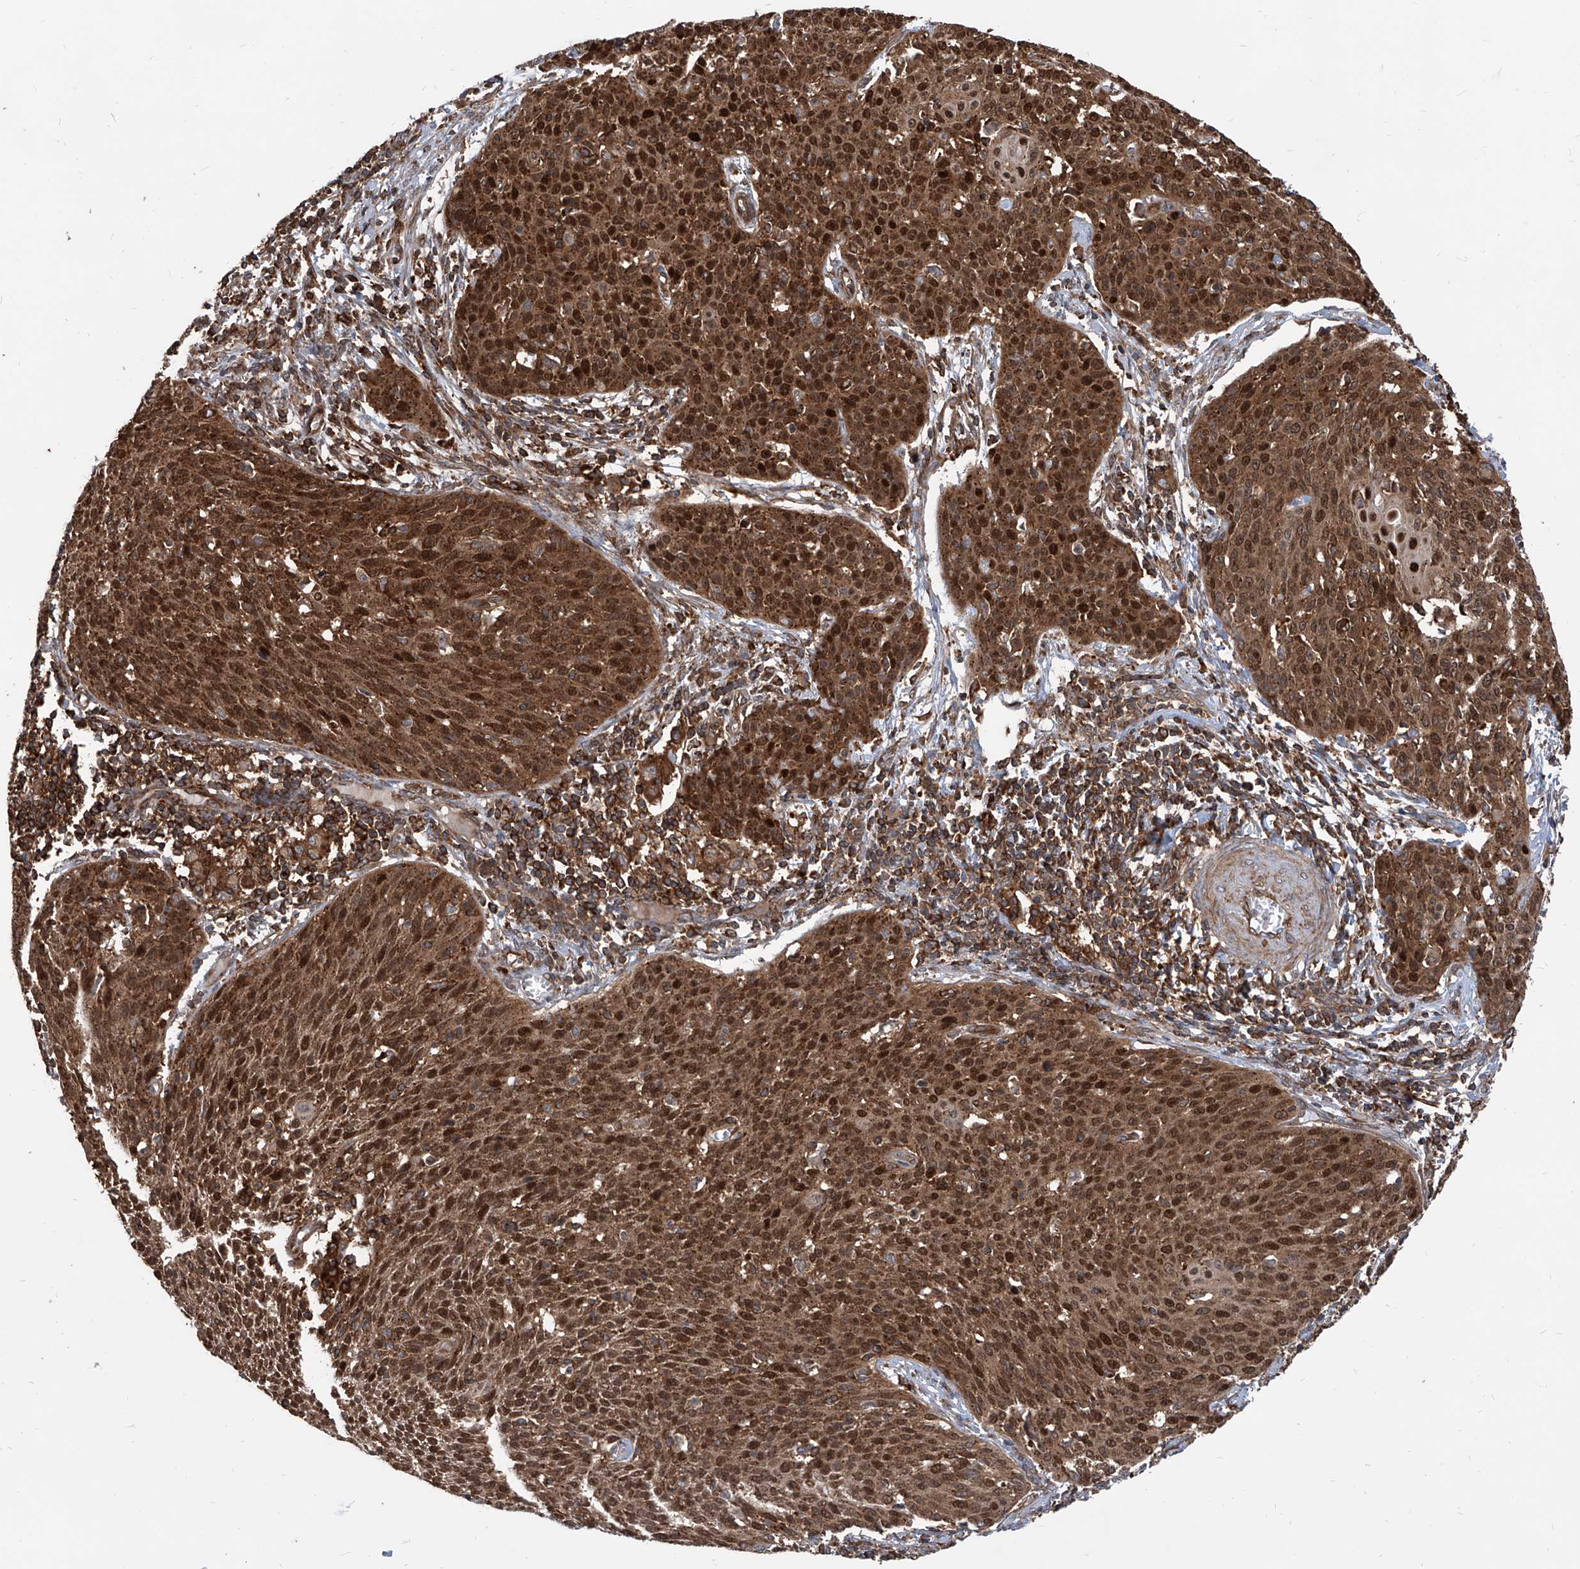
{"staining": {"intensity": "strong", "quantity": ">75%", "location": "cytoplasmic/membranous,nuclear"}, "tissue": "cervical cancer", "cell_type": "Tumor cells", "image_type": "cancer", "snomed": [{"axis": "morphology", "description": "Squamous cell carcinoma, NOS"}, {"axis": "topography", "description": "Cervix"}], "caption": "A histopathology image of squamous cell carcinoma (cervical) stained for a protein reveals strong cytoplasmic/membranous and nuclear brown staining in tumor cells.", "gene": "MAGED2", "patient": {"sex": "female", "age": 38}}